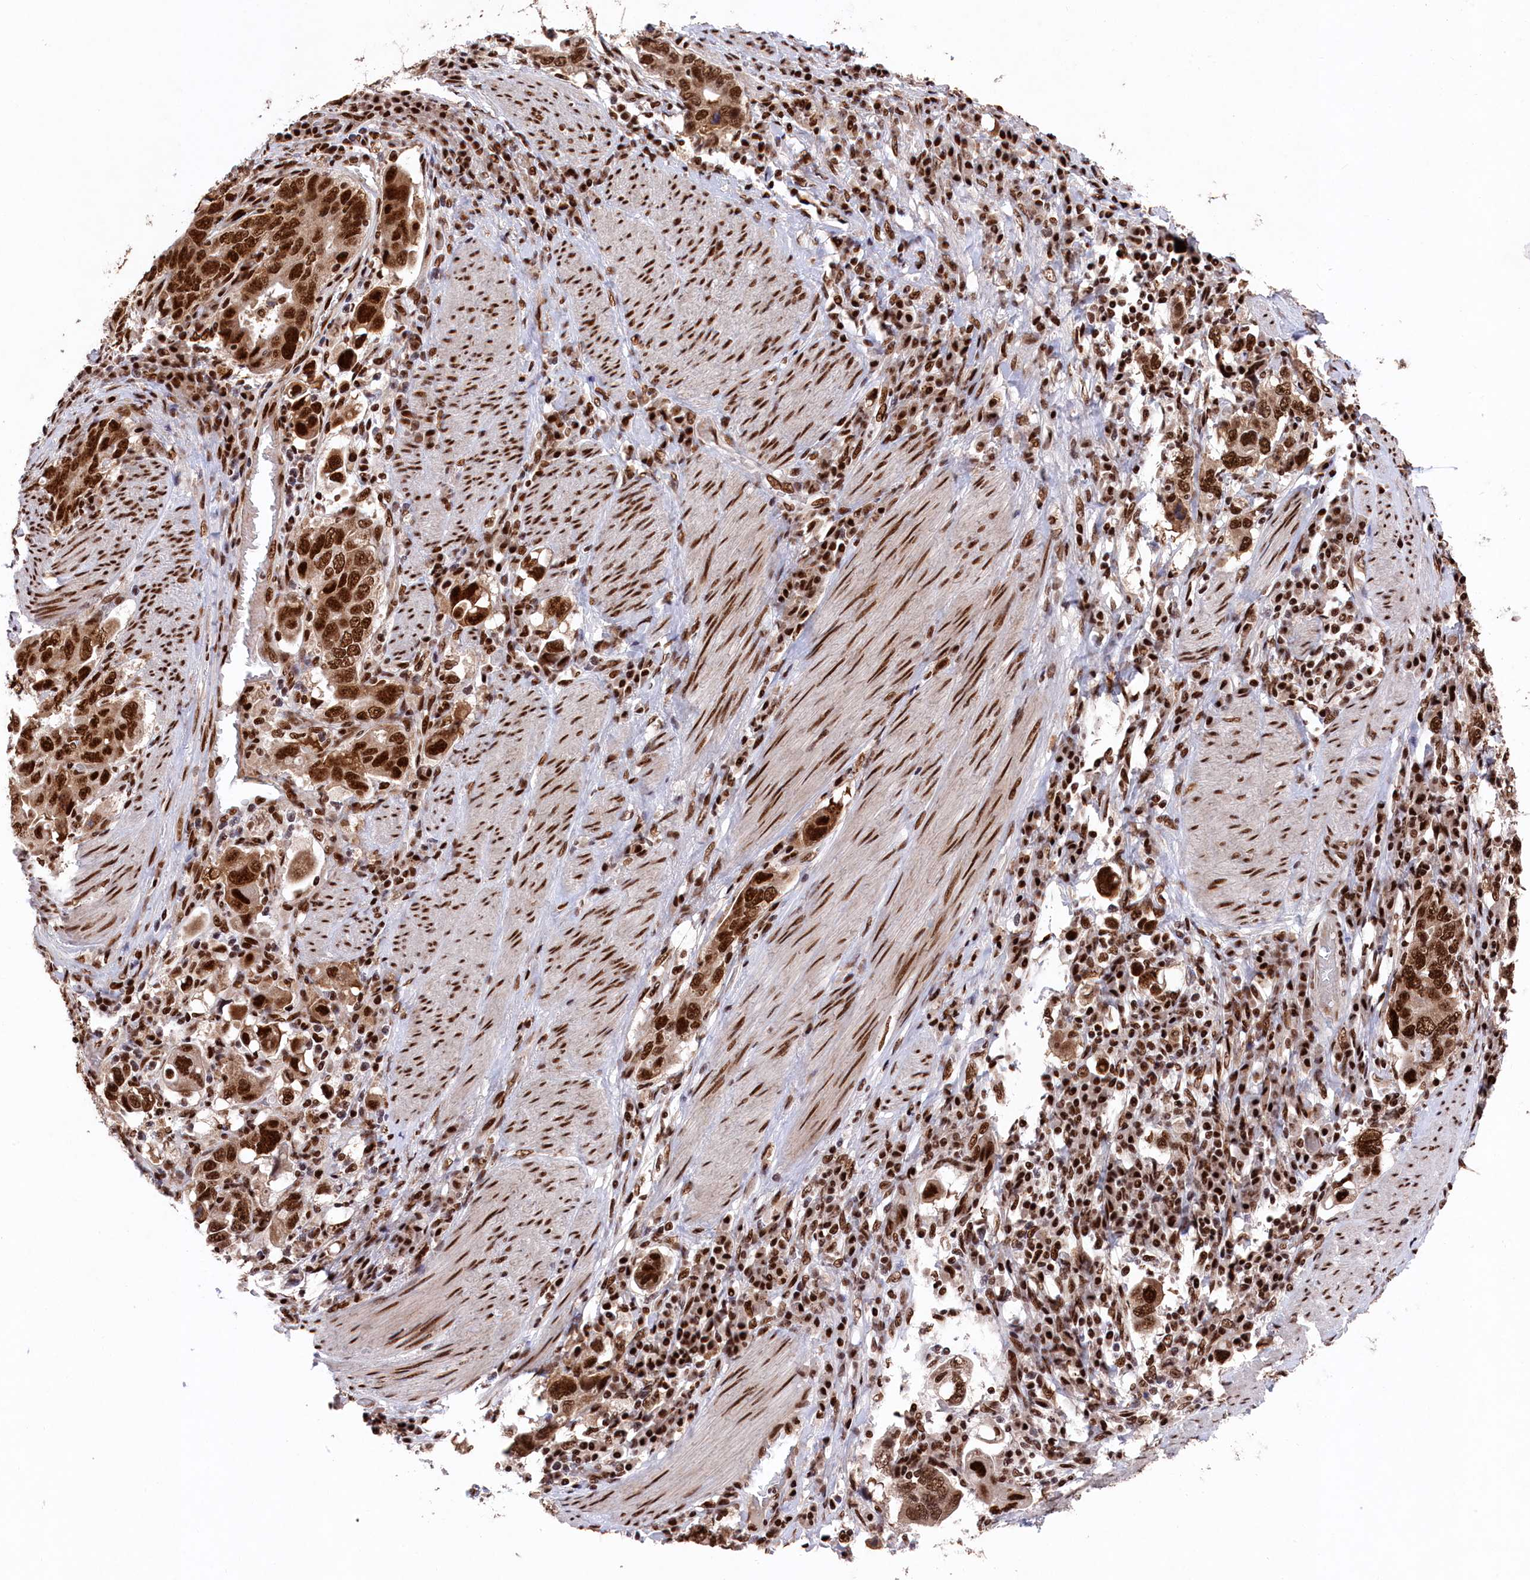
{"staining": {"intensity": "strong", "quantity": ">75%", "location": "nuclear"}, "tissue": "stomach cancer", "cell_type": "Tumor cells", "image_type": "cancer", "snomed": [{"axis": "morphology", "description": "Adenocarcinoma, NOS"}, {"axis": "topography", "description": "Stomach, upper"}], "caption": "Human stomach adenocarcinoma stained with a protein marker exhibits strong staining in tumor cells.", "gene": "PRPF31", "patient": {"sex": "male", "age": 62}}